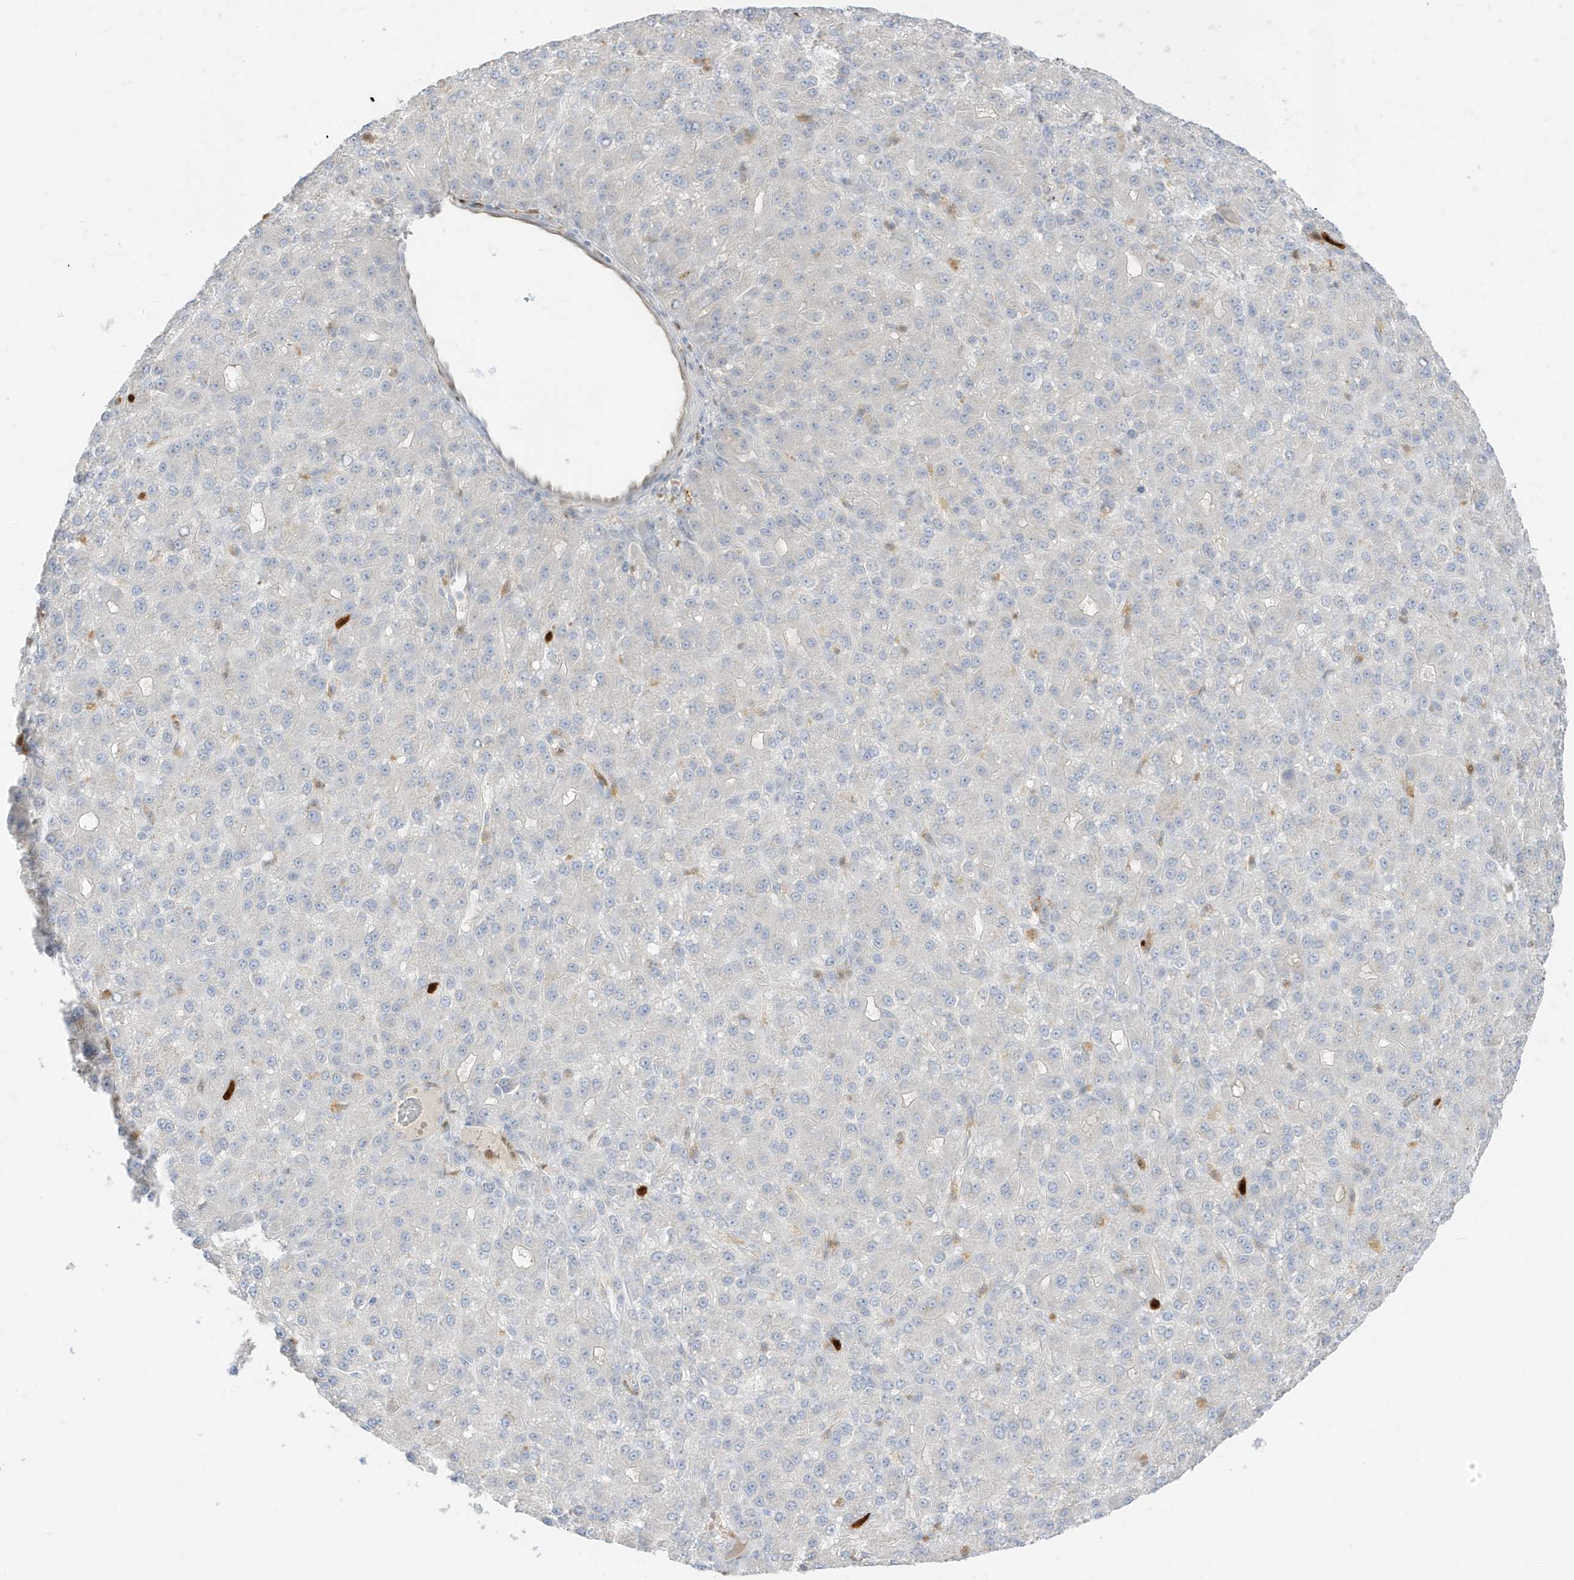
{"staining": {"intensity": "negative", "quantity": "none", "location": "none"}, "tissue": "liver cancer", "cell_type": "Tumor cells", "image_type": "cancer", "snomed": [{"axis": "morphology", "description": "Carcinoma, Hepatocellular, NOS"}, {"axis": "topography", "description": "Liver"}], "caption": "An image of human liver hepatocellular carcinoma is negative for staining in tumor cells. (Brightfield microscopy of DAB immunohistochemistry at high magnification).", "gene": "GCA", "patient": {"sex": "male", "age": 67}}